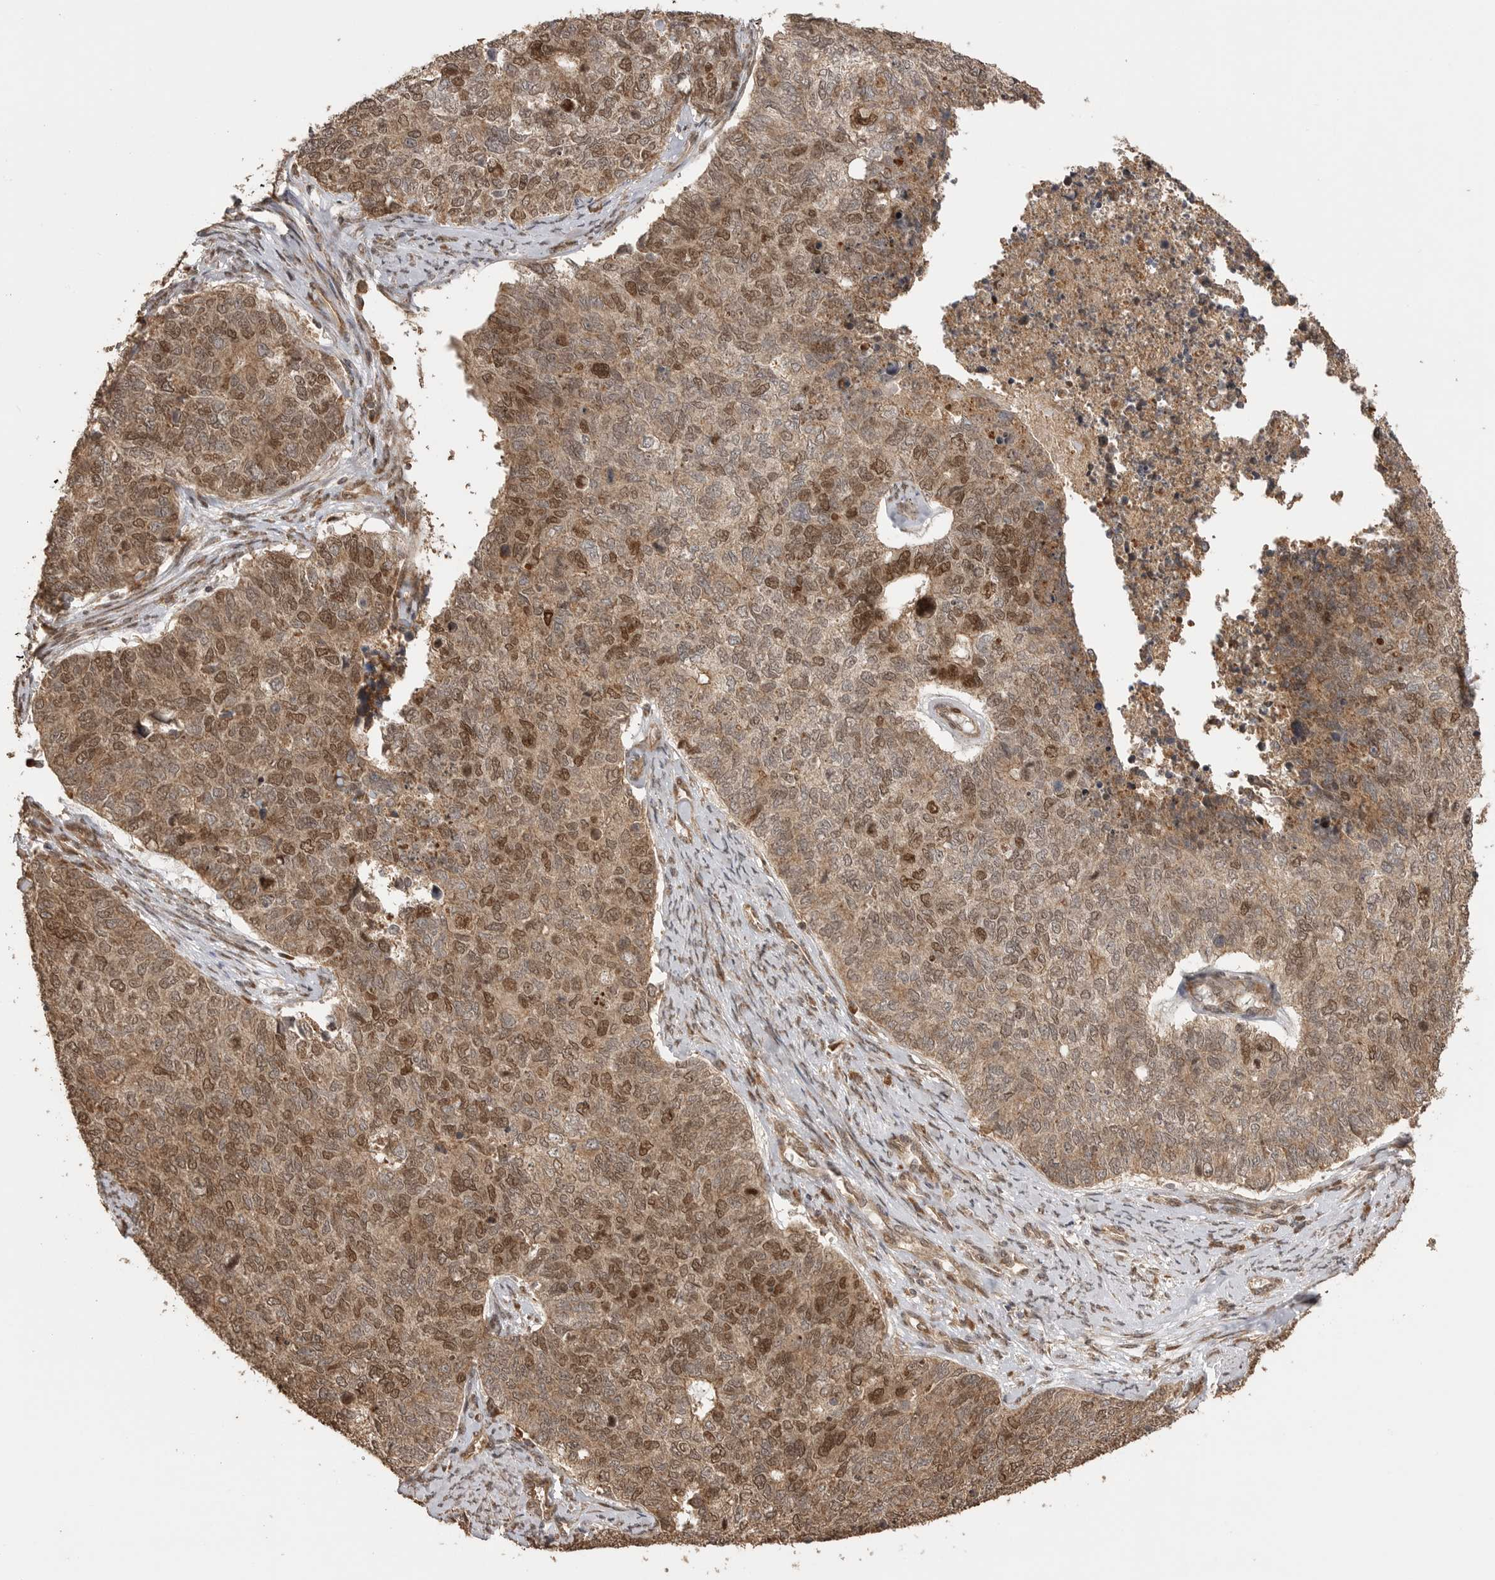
{"staining": {"intensity": "moderate", "quantity": ">75%", "location": "cytoplasmic/membranous,nuclear"}, "tissue": "cervical cancer", "cell_type": "Tumor cells", "image_type": "cancer", "snomed": [{"axis": "morphology", "description": "Squamous cell carcinoma, NOS"}, {"axis": "topography", "description": "Cervix"}], "caption": "Brown immunohistochemical staining in human cervical squamous cell carcinoma shows moderate cytoplasmic/membranous and nuclear staining in approximately >75% of tumor cells. The protein is shown in brown color, while the nuclei are stained blue.", "gene": "BOC", "patient": {"sex": "female", "age": 63}}